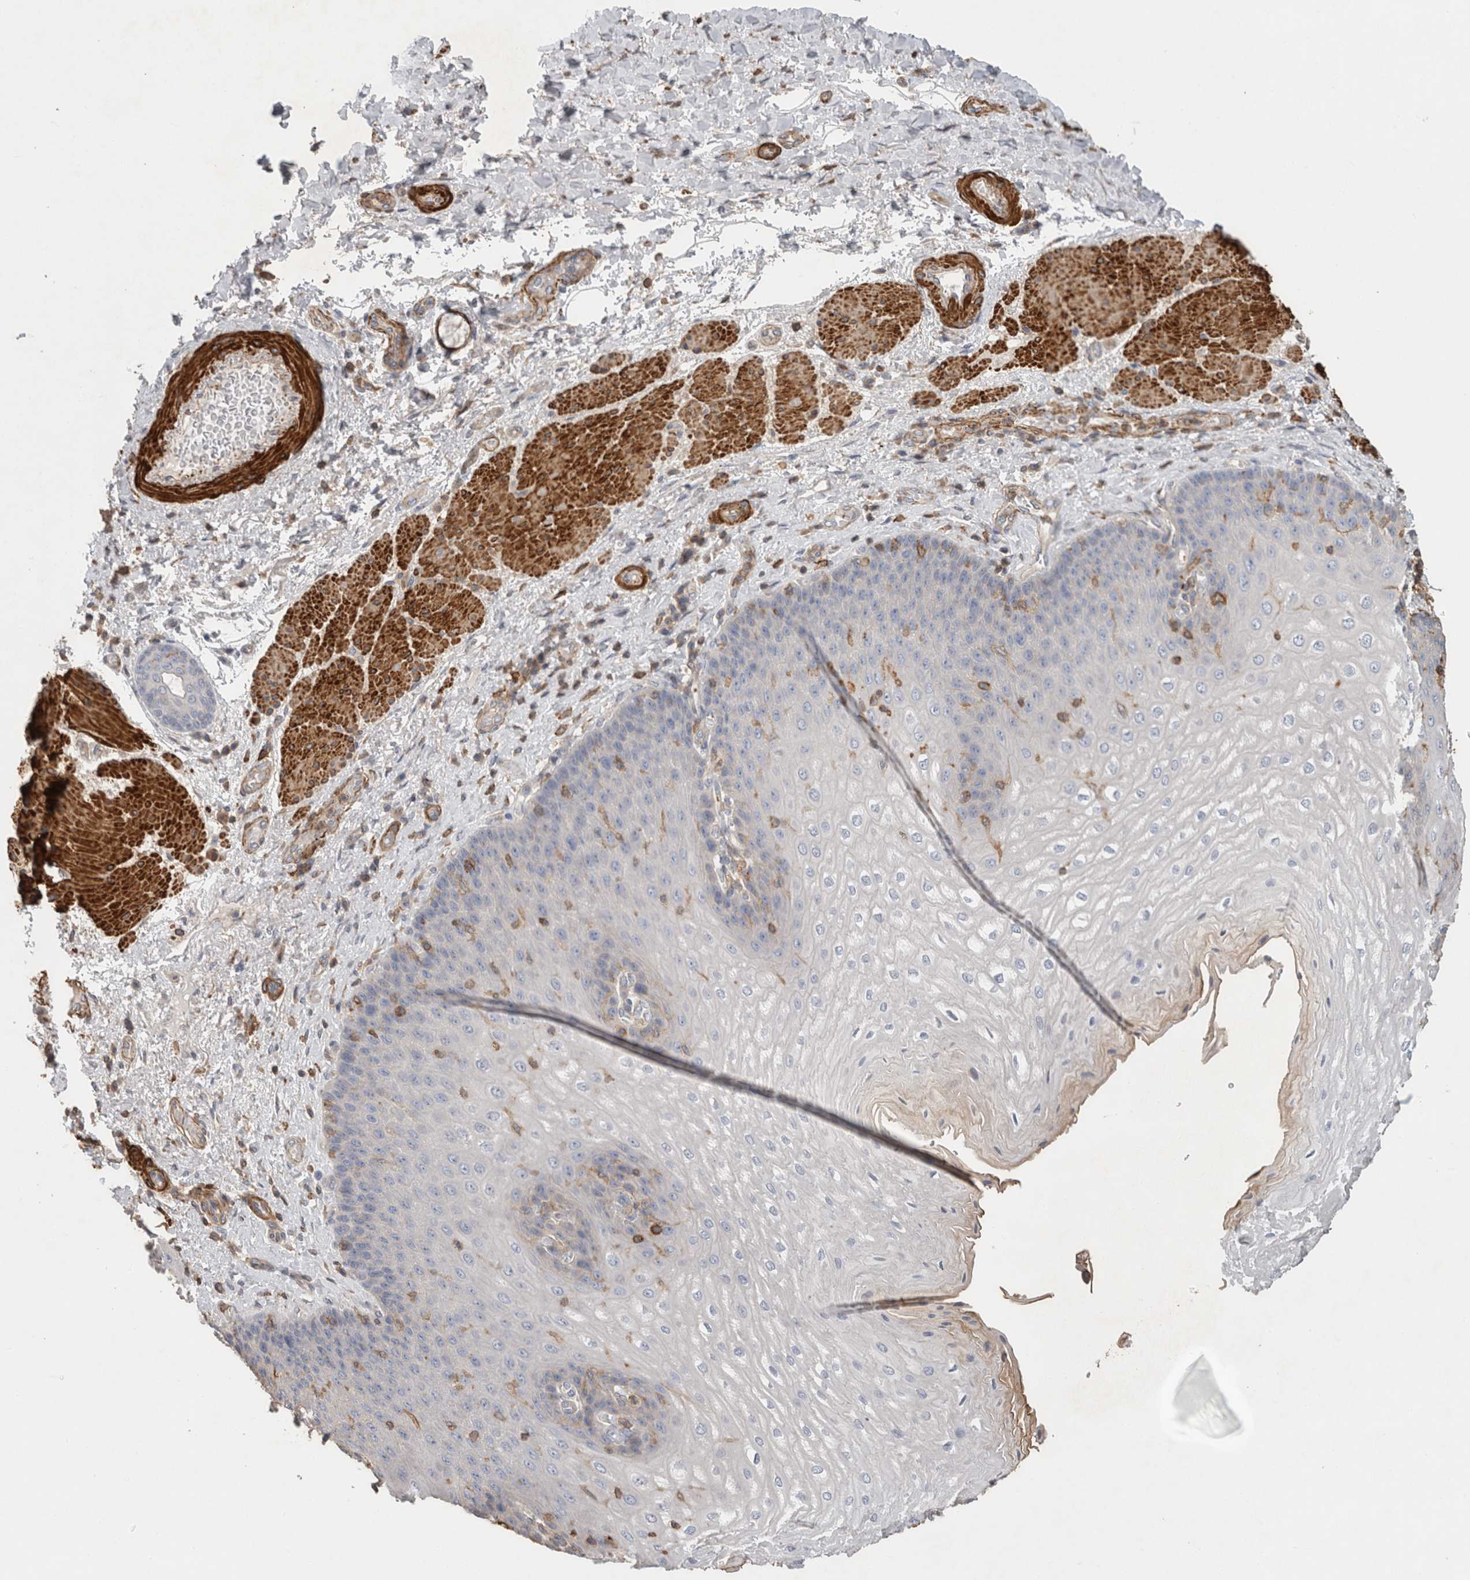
{"staining": {"intensity": "moderate", "quantity": "<25%", "location": "cytoplasmic/membranous"}, "tissue": "esophagus", "cell_type": "Squamous epithelial cells", "image_type": "normal", "snomed": [{"axis": "morphology", "description": "Normal tissue, NOS"}, {"axis": "topography", "description": "Esophagus"}], "caption": "The image exhibits immunohistochemical staining of benign esophagus. There is moderate cytoplasmic/membranous expression is identified in approximately <25% of squamous epithelial cells. The staining is performed using DAB (3,3'-diaminobenzidine) brown chromogen to label protein expression. The nuclei are counter-stained blue using hematoxylin.", "gene": "GPER1", "patient": {"sex": "male", "age": 54}}